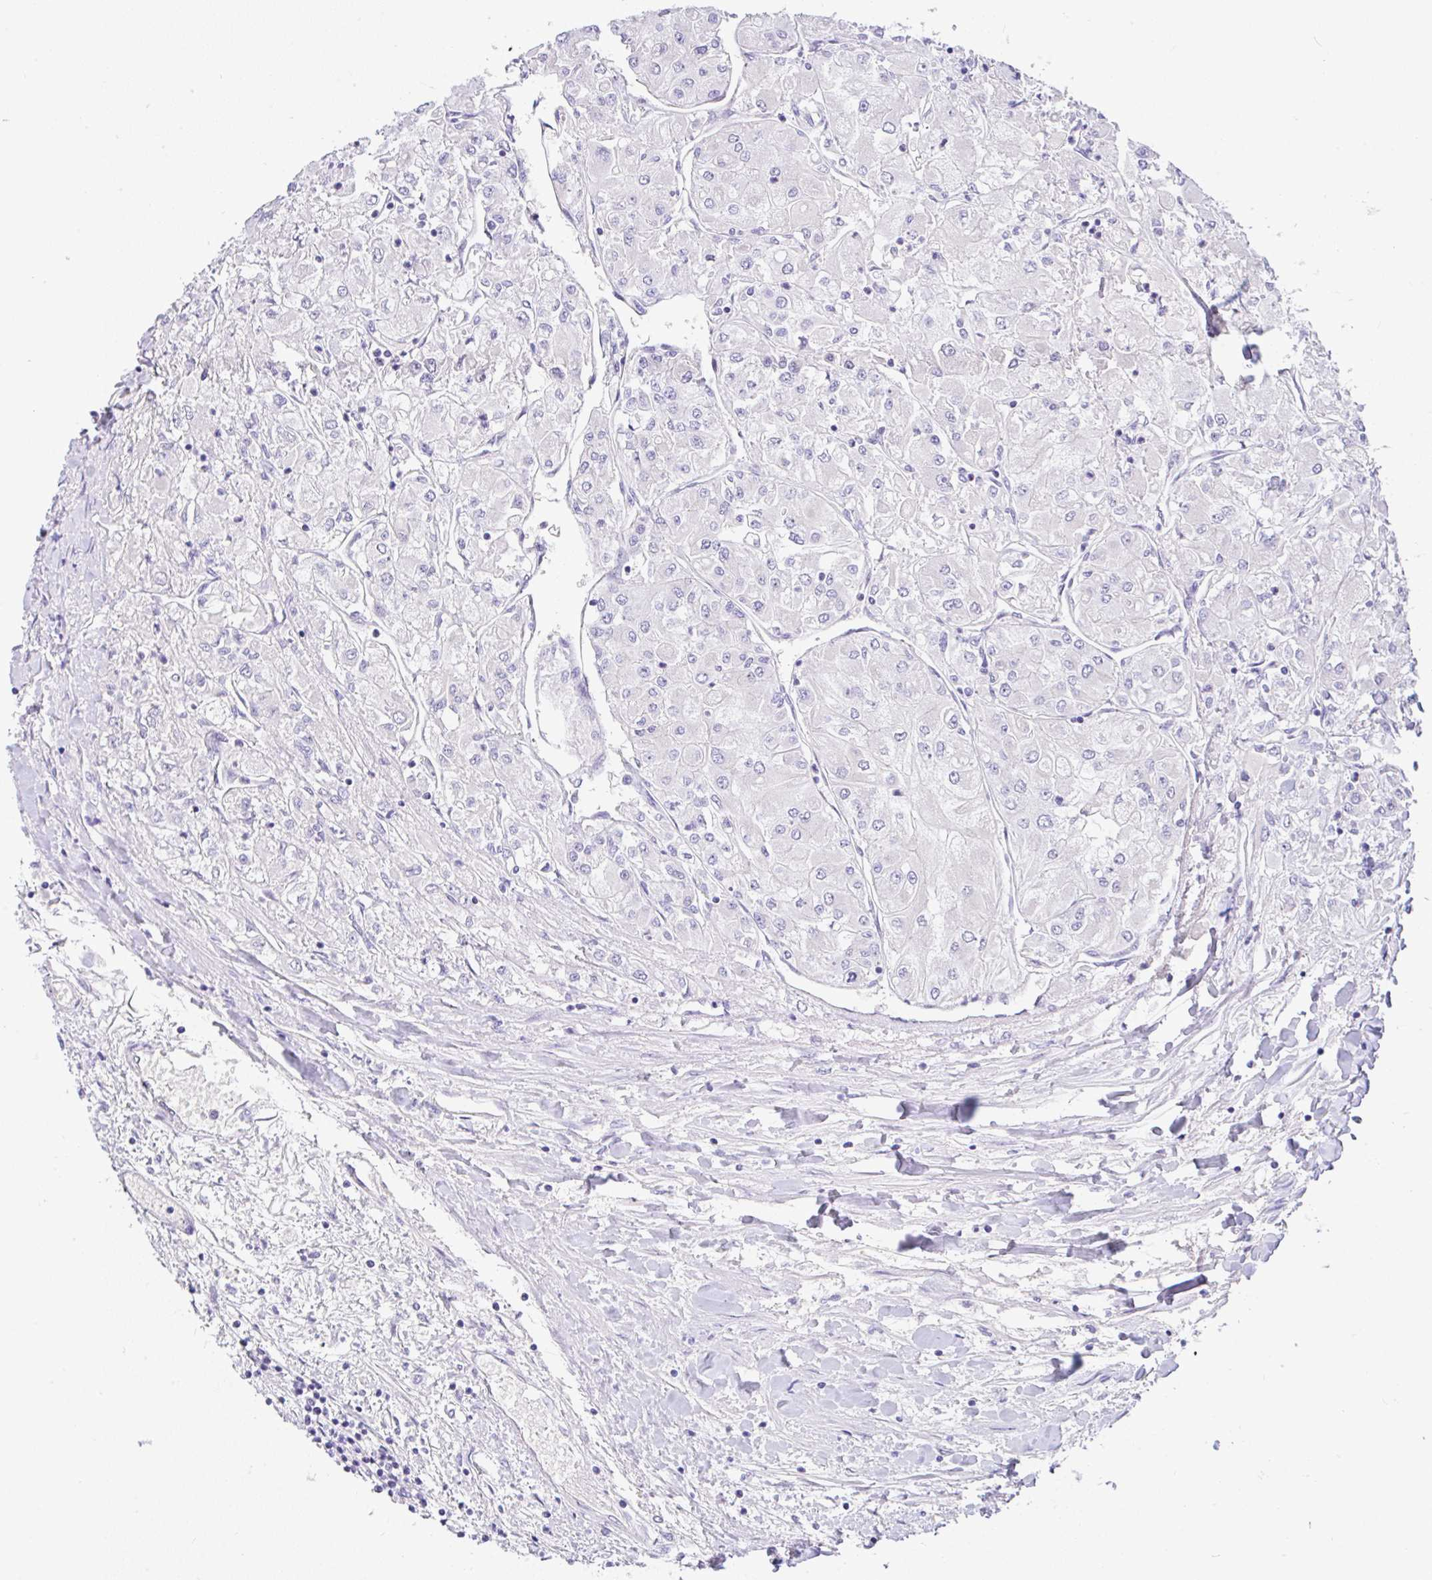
{"staining": {"intensity": "negative", "quantity": "none", "location": "none"}, "tissue": "renal cancer", "cell_type": "Tumor cells", "image_type": "cancer", "snomed": [{"axis": "morphology", "description": "Adenocarcinoma, NOS"}, {"axis": "topography", "description": "Kidney"}], "caption": "A high-resolution photomicrograph shows immunohistochemistry staining of adenocarcinoma (renal), which exhibits no significant expression in tumor cells.", "gene": "SERPINE3", "patient": {"sex": "male", "age": 80}}